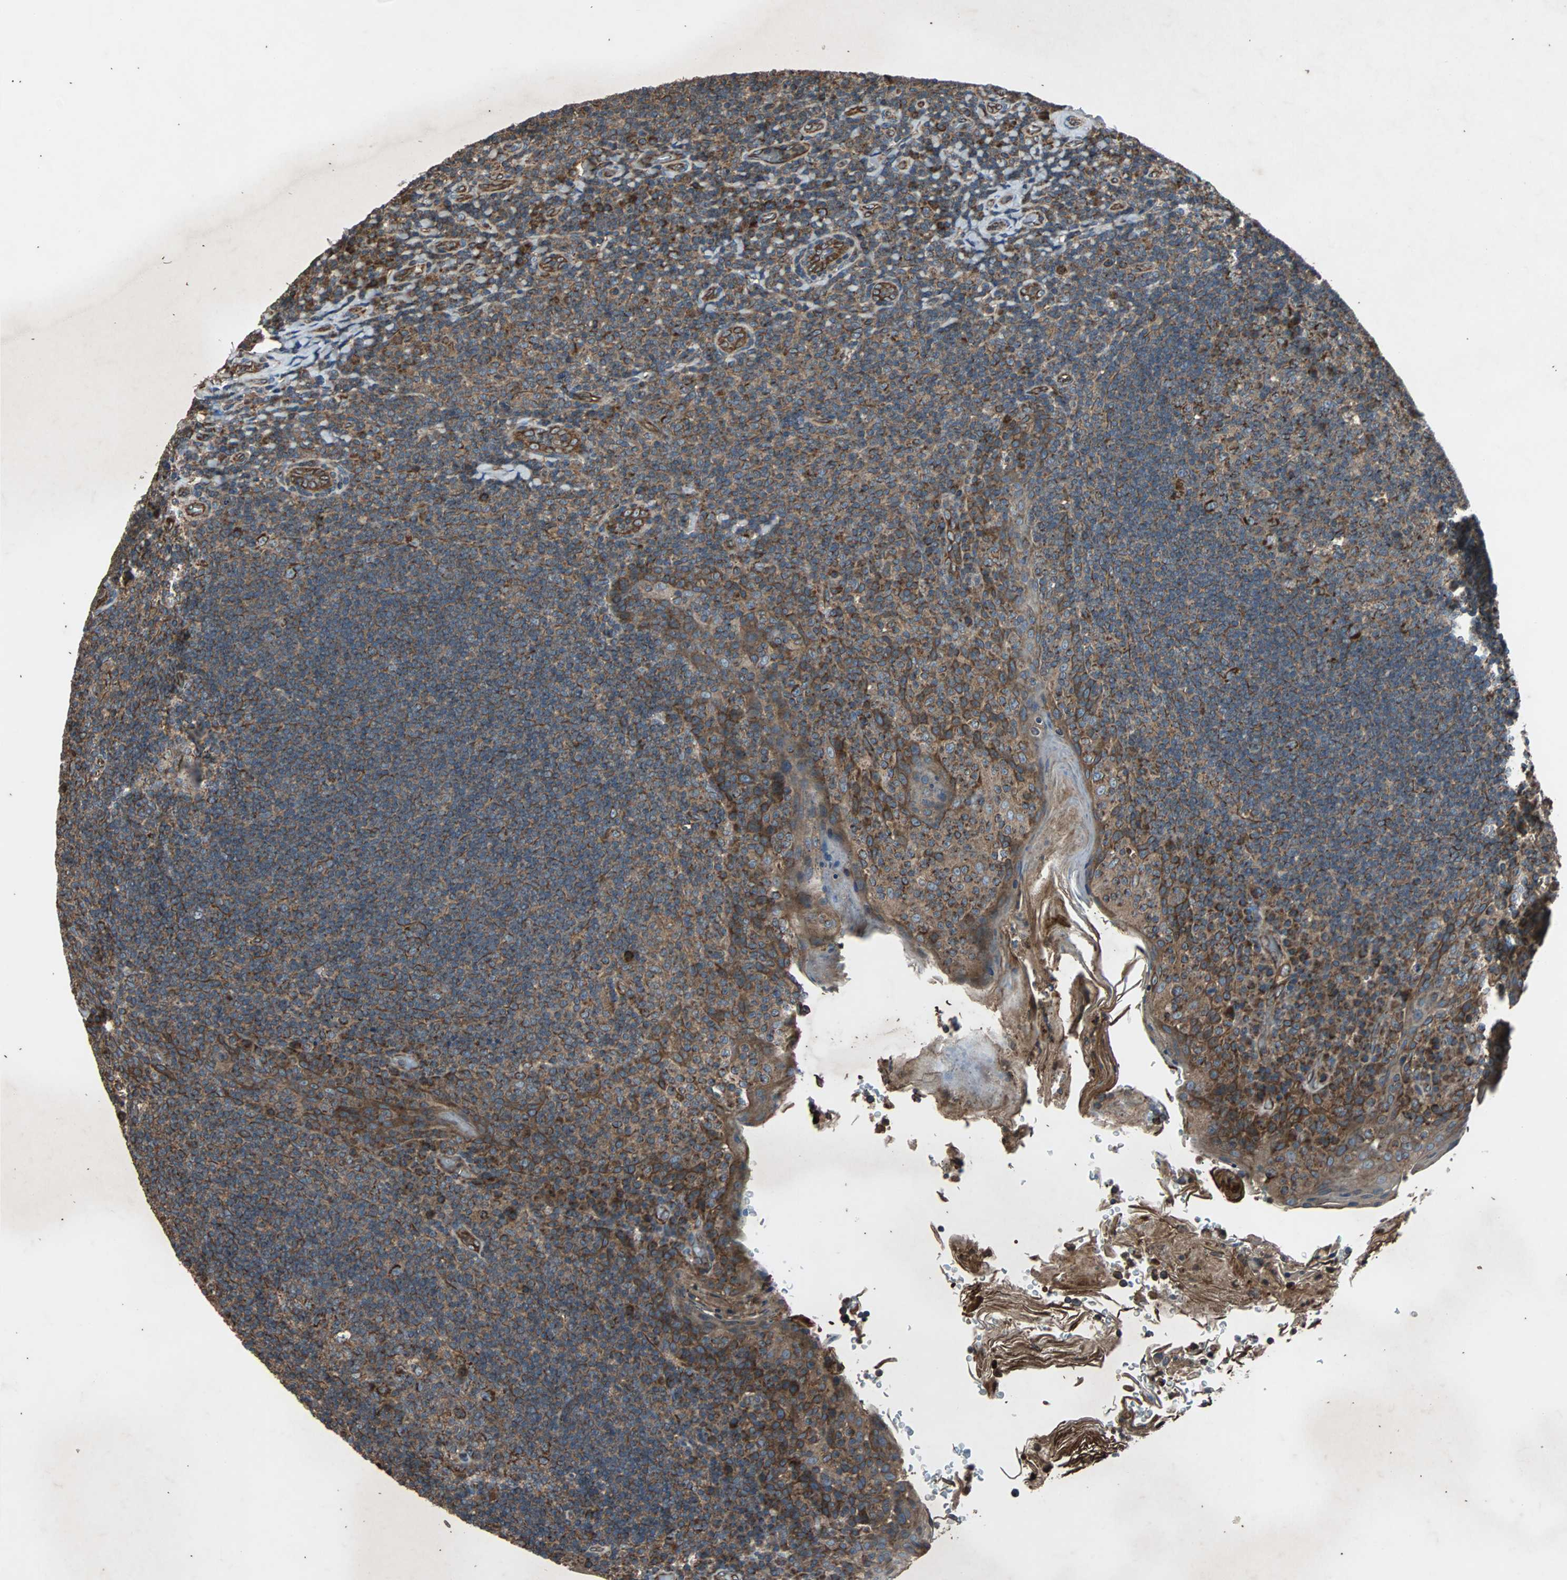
{"staining": {"intensity": "moderate", "quantity": "25%-75%", "location": "cytoplasmic/membranous"}, "tissue": "tonsil", "cell_type": "Germinal center cells", "image_type": "normal", "snomed": [{"axis": "morphology", "description": "Normal tissue, NOS"}, {"axis": "topography", "description": "Tonsil"}], "caption": "Tonsil stained with a brown dye demonstrates moderate cytoplasmic/membranous positive expression in about 25%-75% of germinal center cells.", "gene": "ACTR3", "patient": {"sex": "male", "age": 17}}